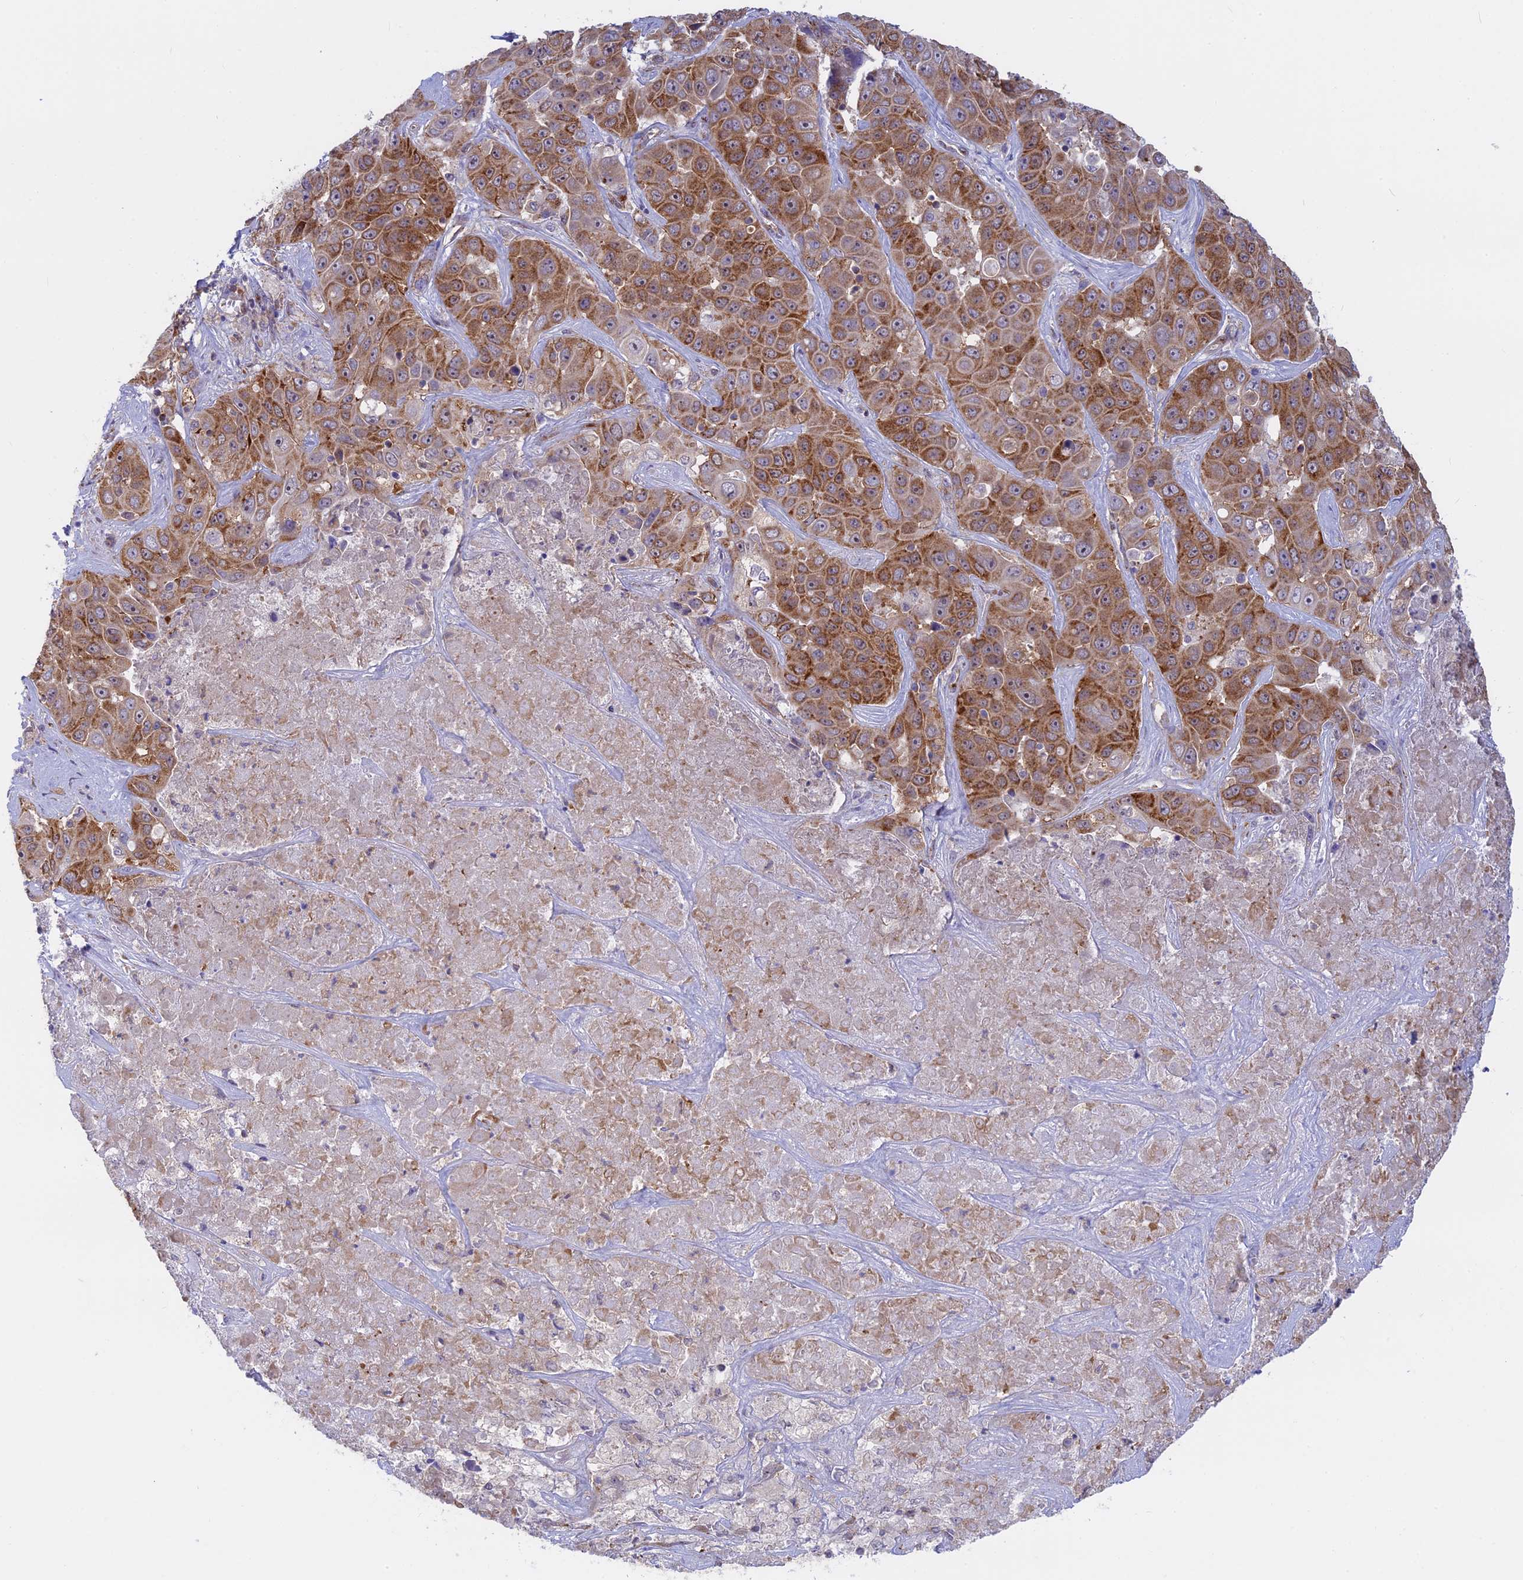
{"staining": {"intensity": "moderate", "quantity": ">75%", "location": "cytoplasmic/membranous"}, "tissue": "liver cancer", "cell_type": "Tumor cells", "image_type": "cancer", "snomed": [{"axis": "morphology", "description": "Cholangiocarcinoma"}, {"axis": "topography", "description": "Liver"}], "caption": "There is medium levels of moderate cytoplasmic/membranous expression in tumor cells of cholangiocarcinoma (liver), as demonstrated by immunohistochemical staining (brown color).", "gene": "CLINT1", "patient": {"sex": "female", "age": 52}}